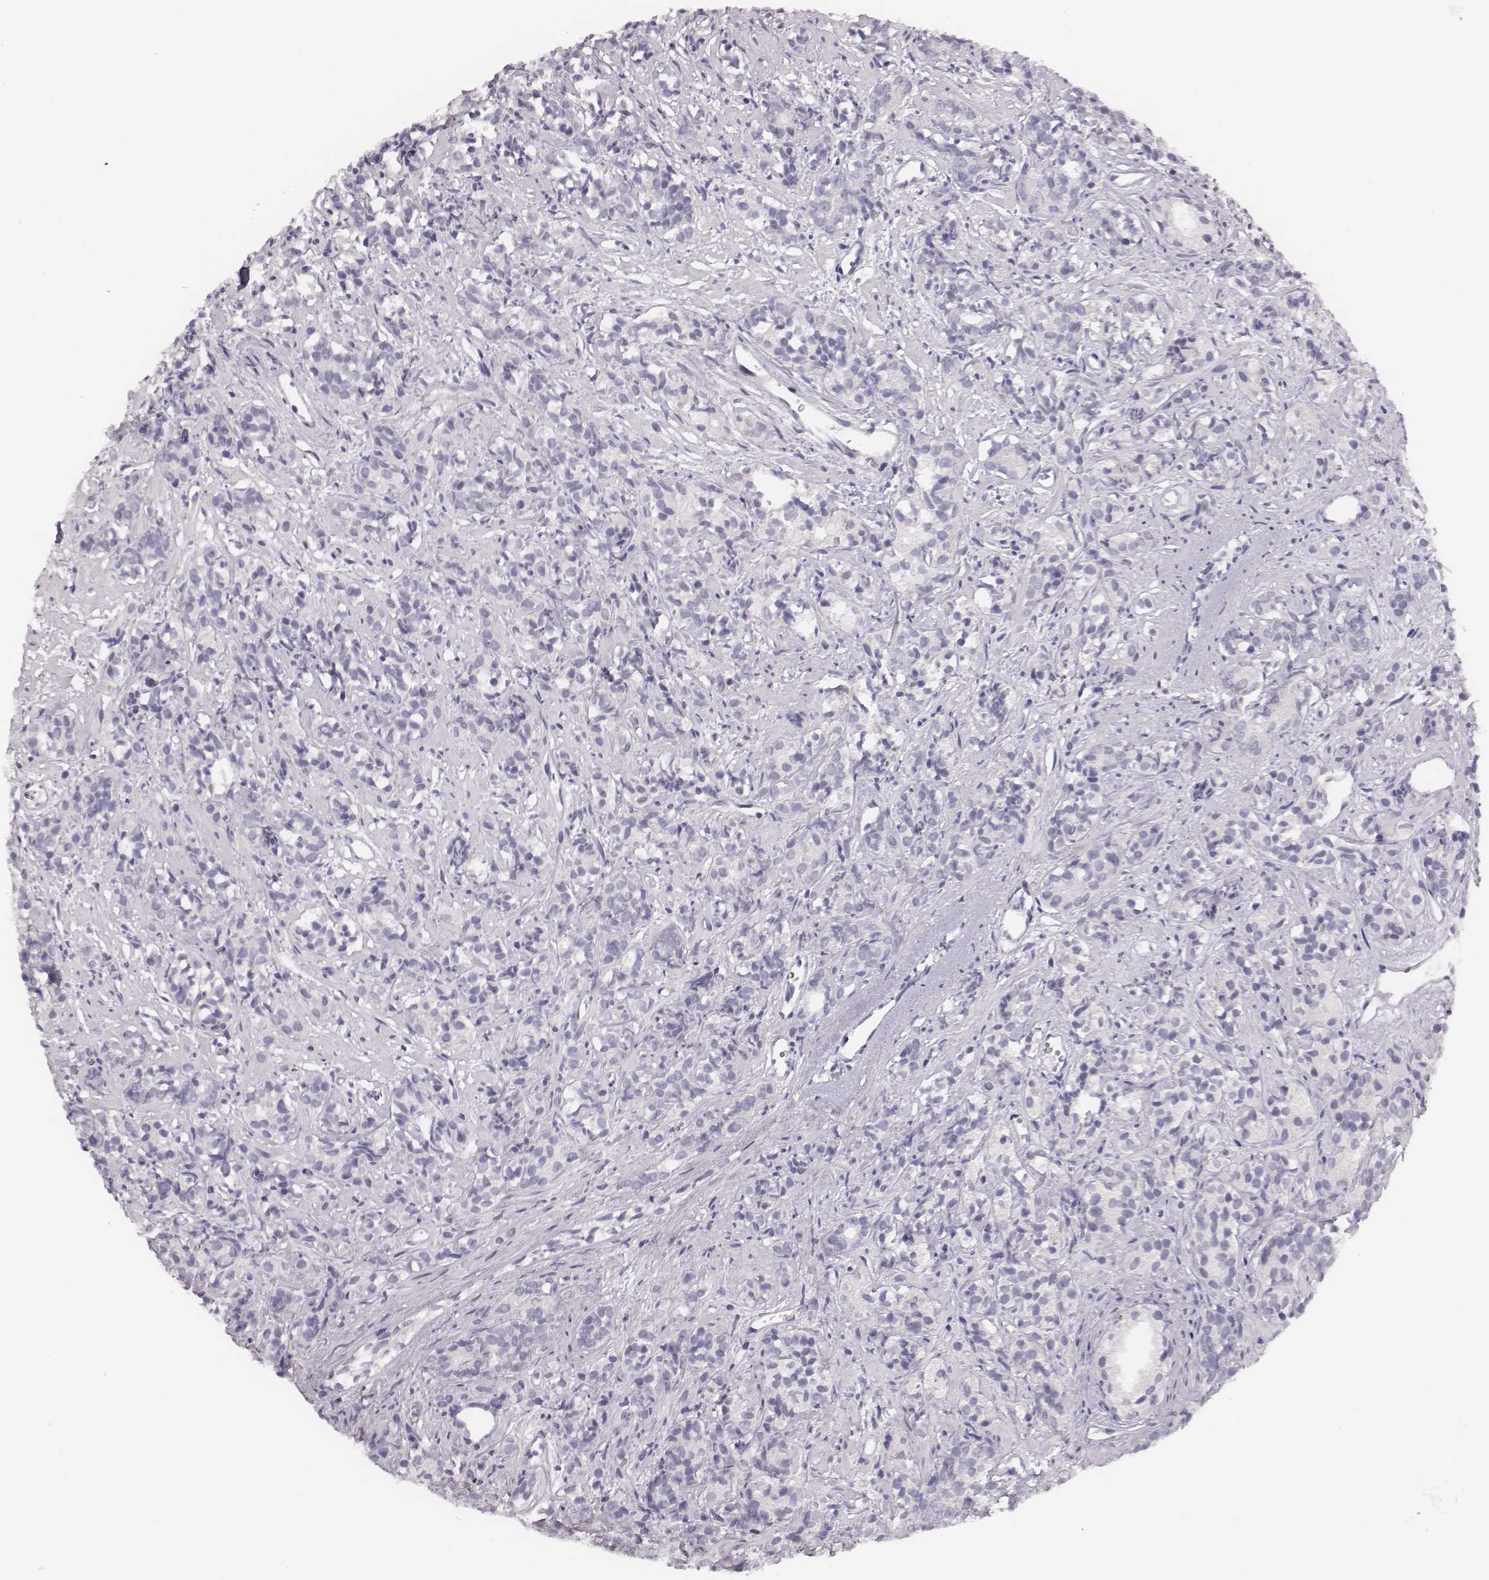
{"staining": {"intensity": "negative", "quantity": "none", "location": "none"}, "tissue": "prostate cancer", "cell_type": "Tumor cells", "image_type": "cancer", "snomed": [{"axis": "morphology", "description": "Adenocarcinoma, High grade"}, {"axis": "topography", "description": "Prostate"}], "caption": "Immunohistochemical staining of prostate cancer (high-grade adenocarcinoma) reveals no significant staining in tumor cells.", "gene": "ADGRF4", "patient": {"sex": "male", "age": 84}}